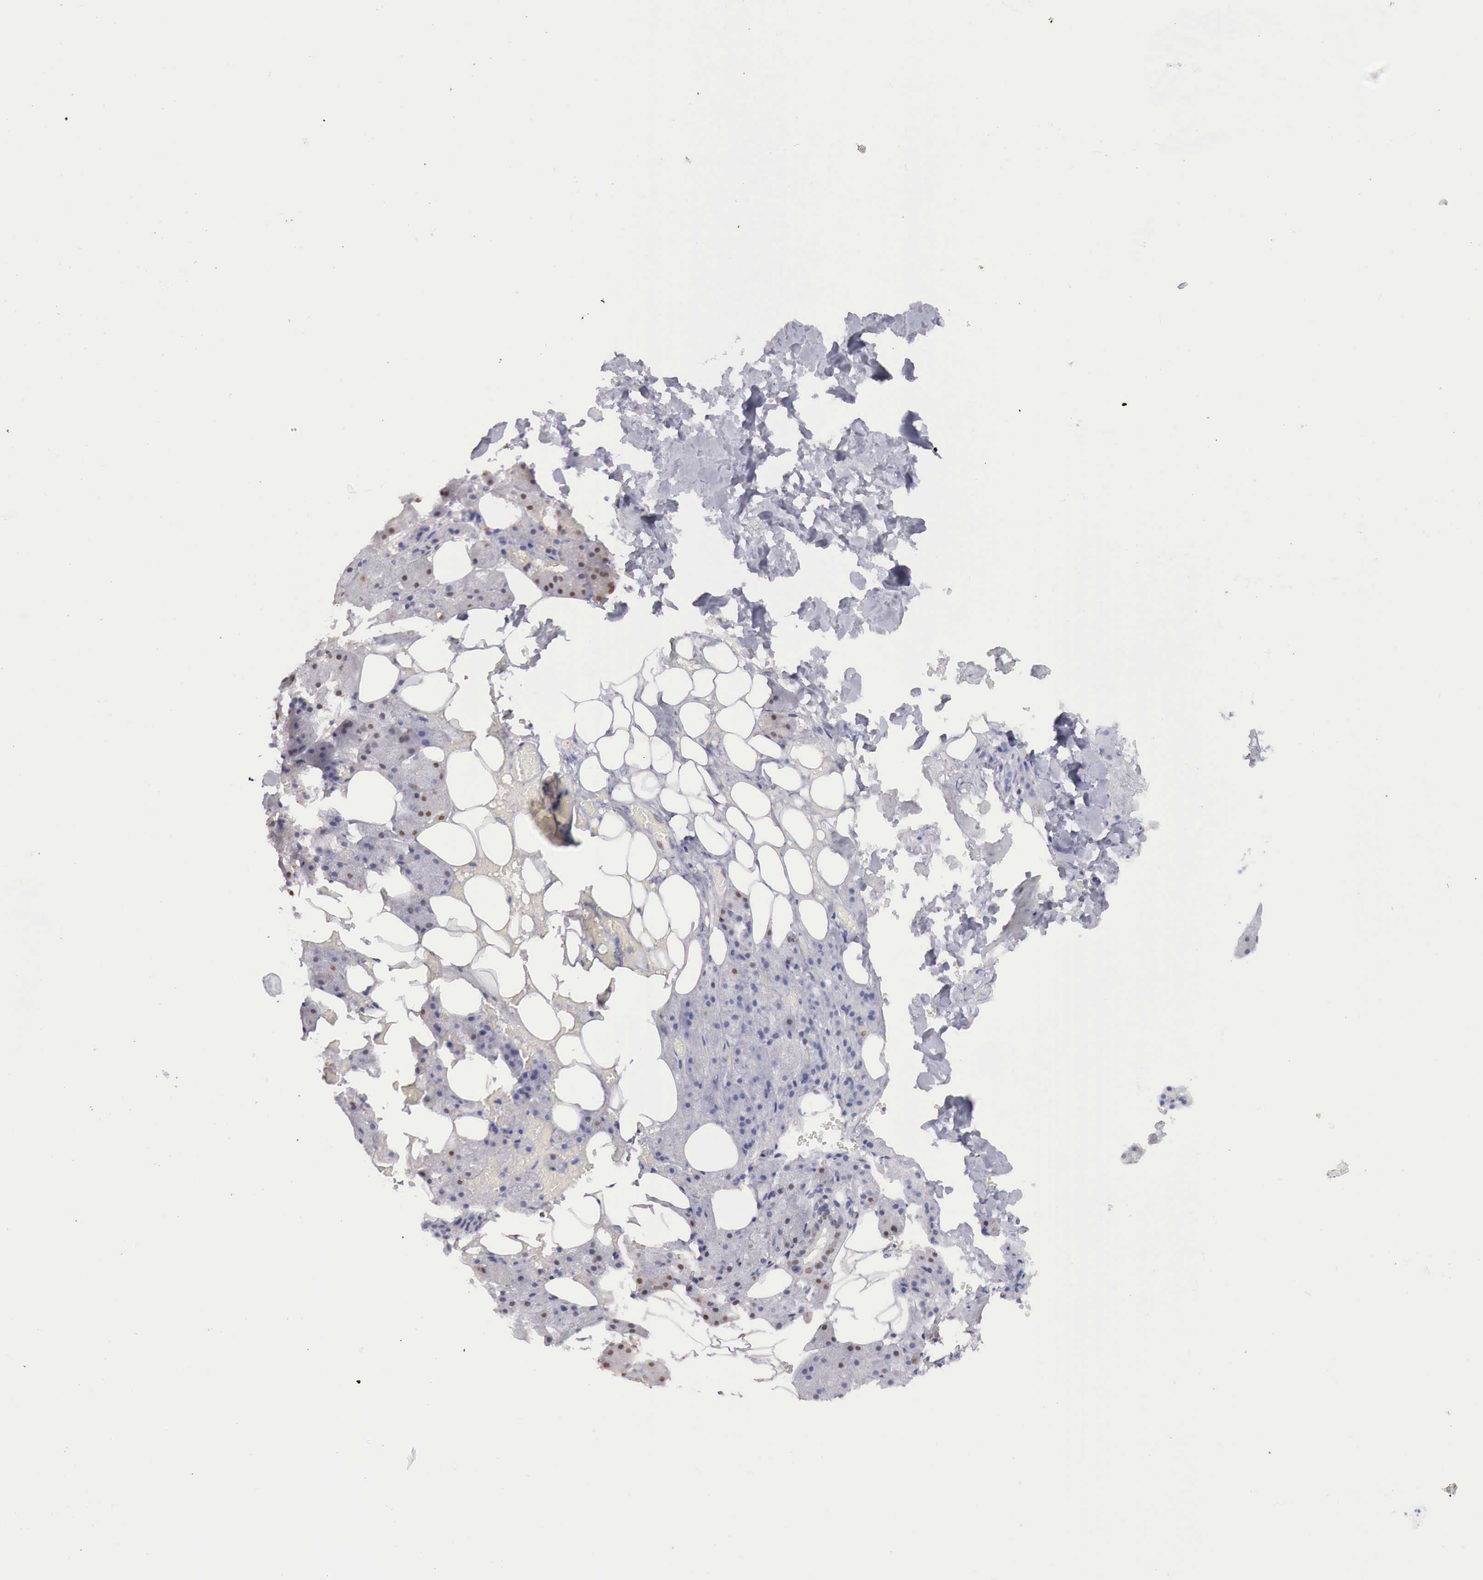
{"staining": {"intensity": "moderate", "quantity": "25%-75%", "location": "nuclear"}, "tissue": "salivary gland", "cell_type": "Glandular cells", "image_type": "normal", "snomed": [{"axis": "morphology", "description": "Normal tissue, NOS"}, {"axis": "topography", "description": "Salivary gland"}], "caption": "Immunohistochemical staining of unremarkable salivary gland reveals medium levels of moderate nuclear staining in about 25%-75% of glandular cells. The staining is performed using DAB (3,3'-diaminobenzidine) brown chromogen to label protein expression. The nuclei are counter-stained blue using hematoxylin.", "gene": "UBA1", "patient": {"sex": "female", "age": 55}}